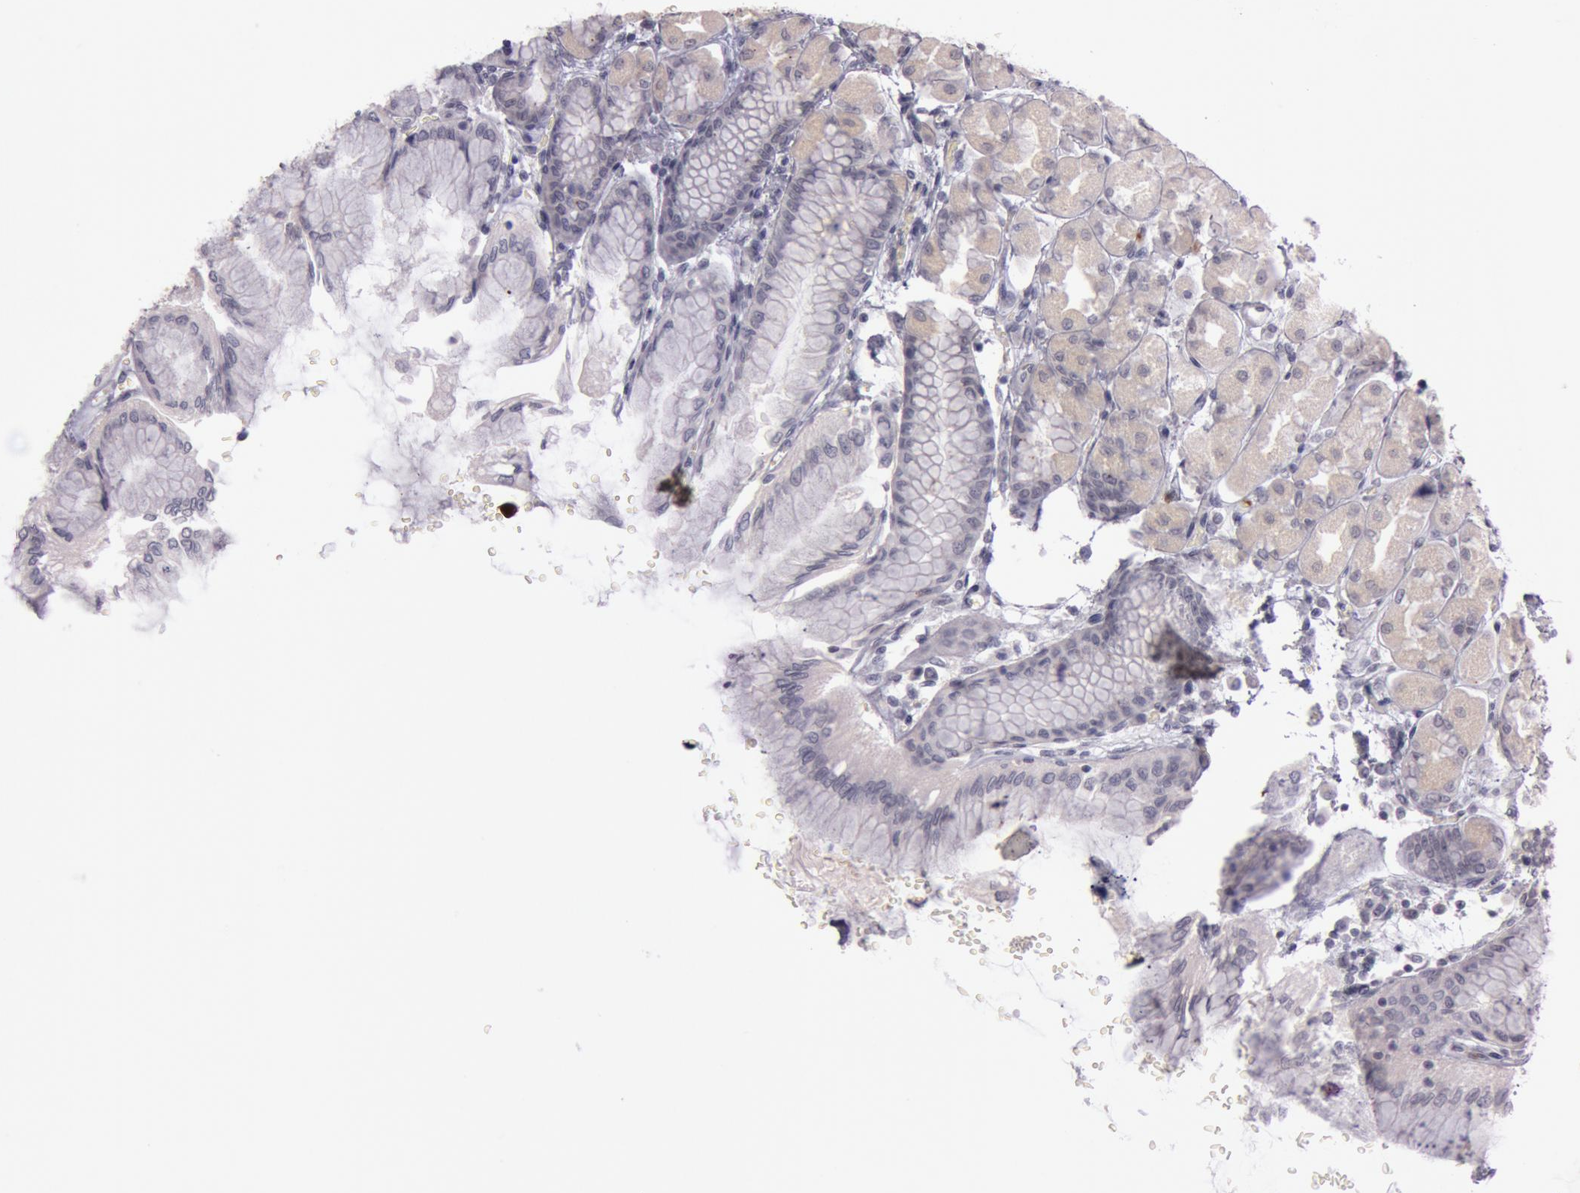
{"staining": {"intensity": "negative", "quantity": "none", "location": "none"}, "tissue": "stomach", "cell_type": "Glandular cells", "image_type": "normal", "snomed": [{"axis": "morphology", "description": "Normal tissue, NOS"}, {"axis": "topography", "description": "Stomach, upper"}], "caption": "IHC histopathology image of normal stomach: human stomach stained with DAB displays no significant protein positivity in glandular cells. Brightfield microscopy of immunohistochemistry (IHC) stained with DAB (3,3'-diaminobenzidine) (brown) and hematoxylin (blue), captured at high magnification.", "gene": "KDM6A", "patient": {"sex": "female", "age": 56}}